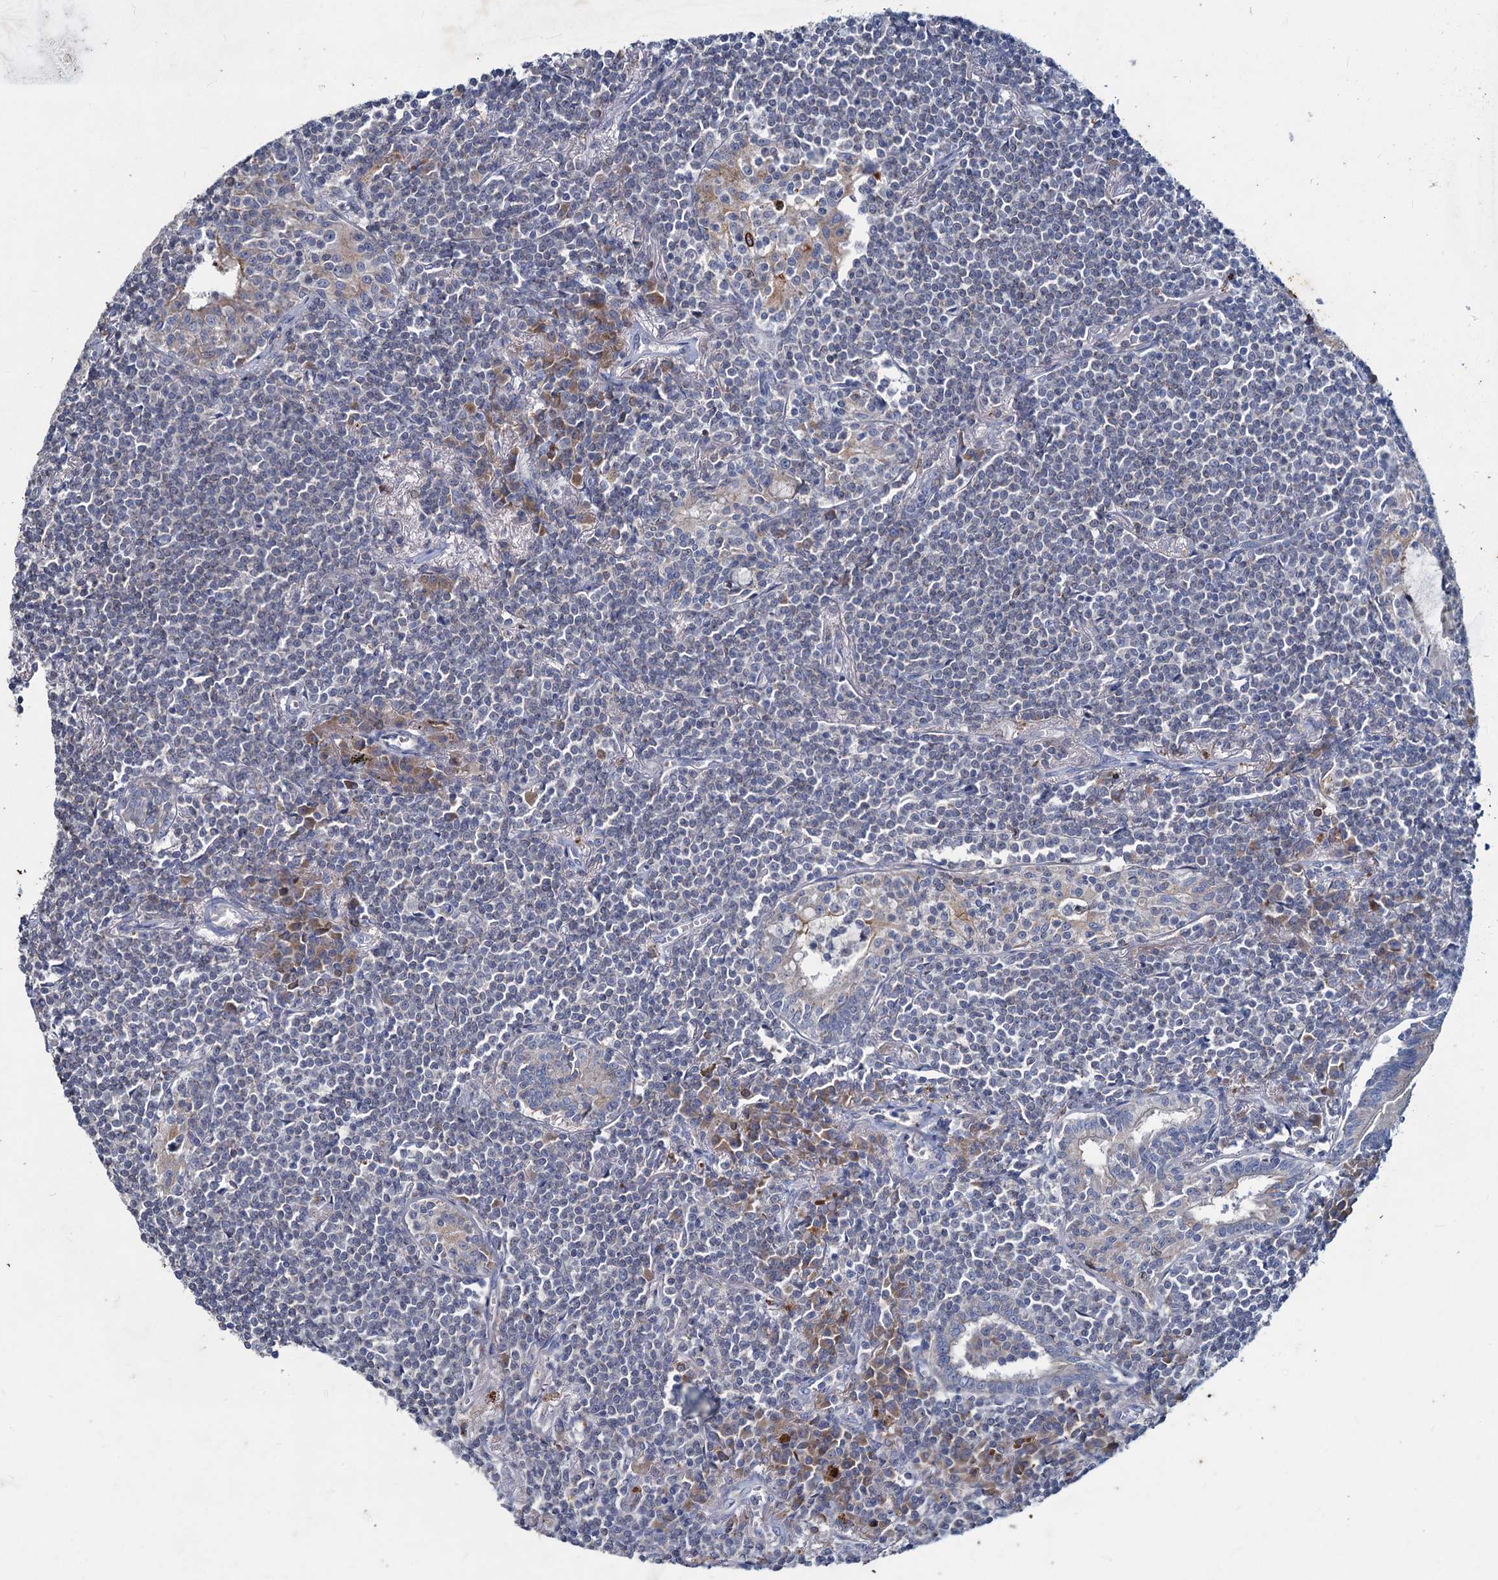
{"staining": {"intensity": "negative", "quantity": "none", "location": "none"}, "tissue": "lymphoma", "cell_type": "Tumor cells", "image_type": "cancer", "snomed": [{"axis": "morphology", "description": "Malignant lymphoma, non-Hodgkin's type, Low grade"}, {"axis": "topography", "description": "Lung"}], "caption": "Image shows no protein staining in tumor cells of malignant lymphoma, non-Hodgkin's type (low-grade) tissue.", "gene": "TMX2", "patient": {"sex": "female", "age": 71}}